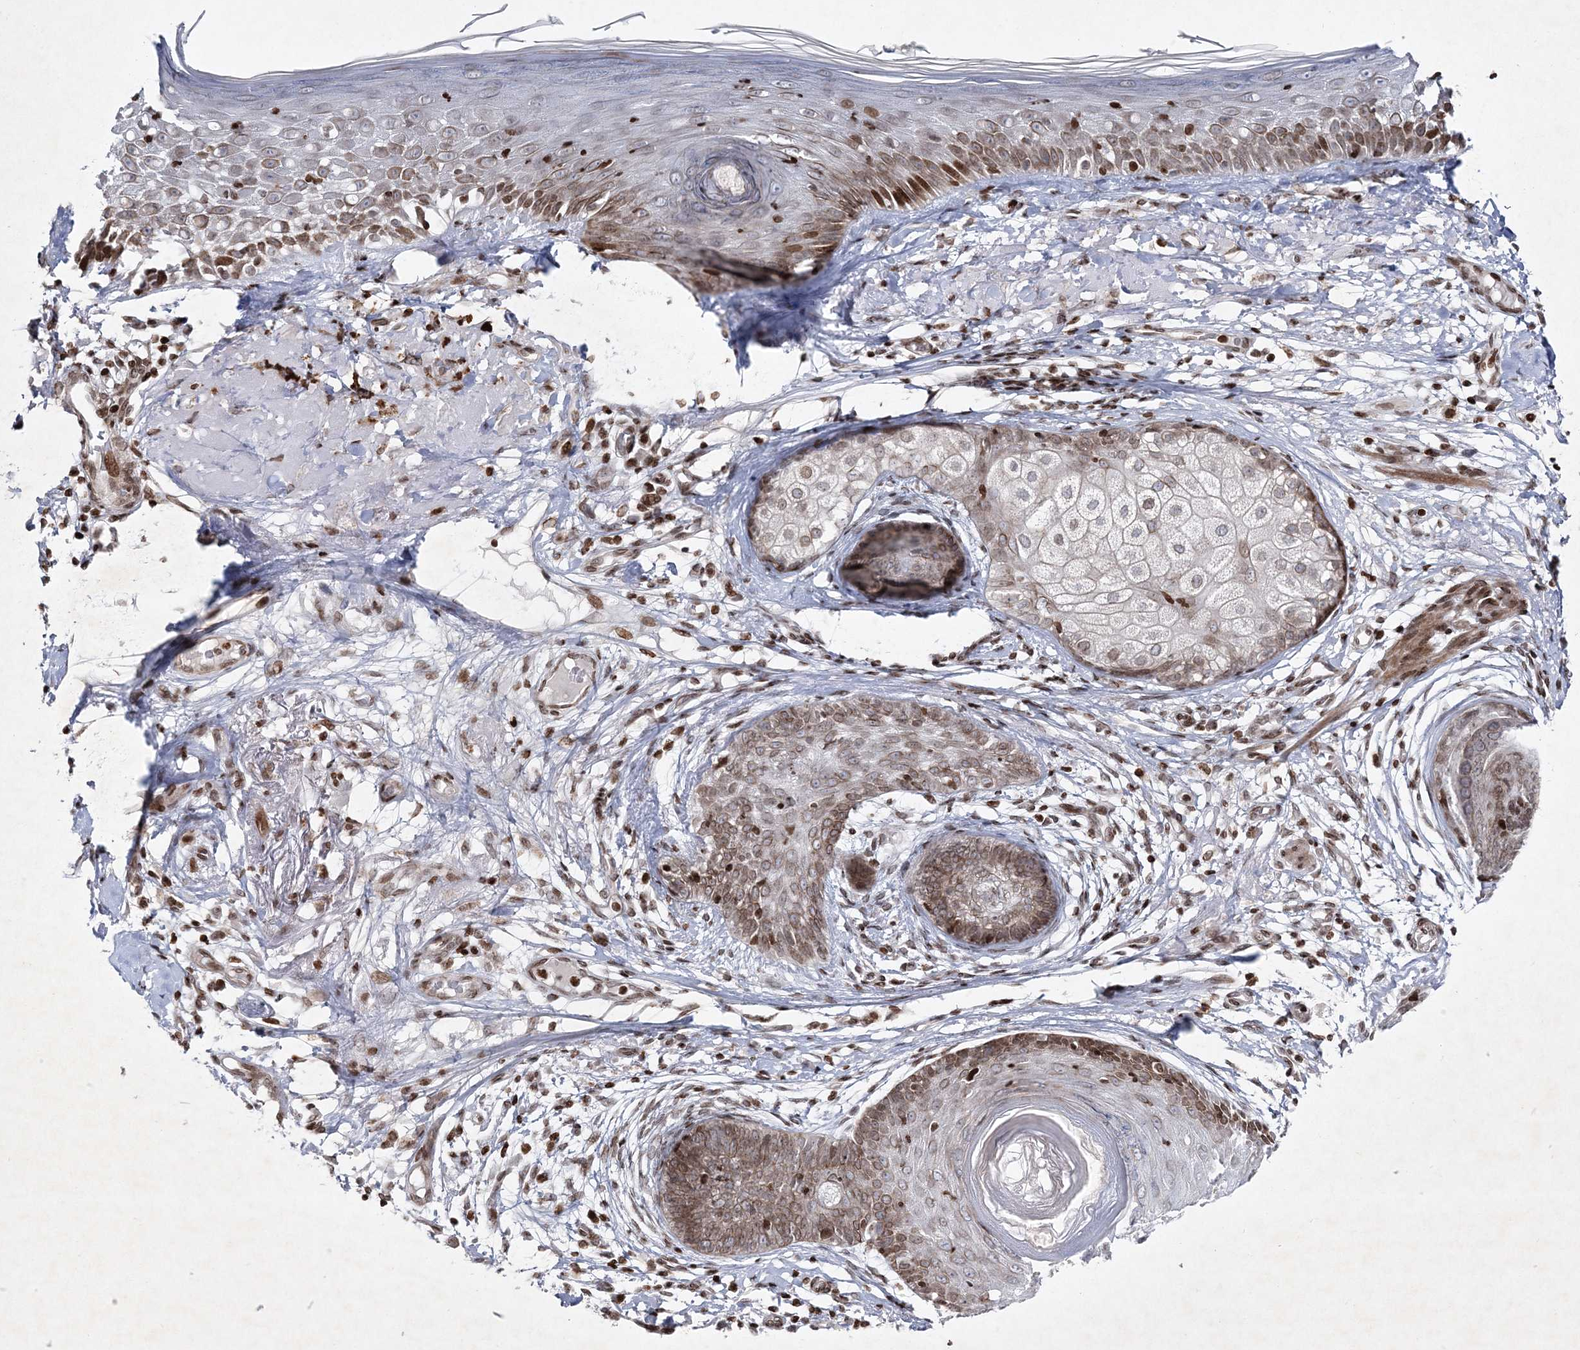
{"staining": {"intensity": "weak", "quantity": ">75%", "location": "nuclear"}, "tissue": "skin cancer", "cell_type": "Tumor cells", "image_type": "cancer", "snomed": [{"axis": "morphology", "description": "Squamous cell carcinoma, NOS"}, {"axis": "topography", "description": "Skin"}], "caption": "The histopathology image exhibits immunohistochemical staining of skin cancer. There is weak nuclear staining is identified in about >75% of tumor cells.", "gene": "SMIM29", "patient": {"sex": "female", "age": 88}}